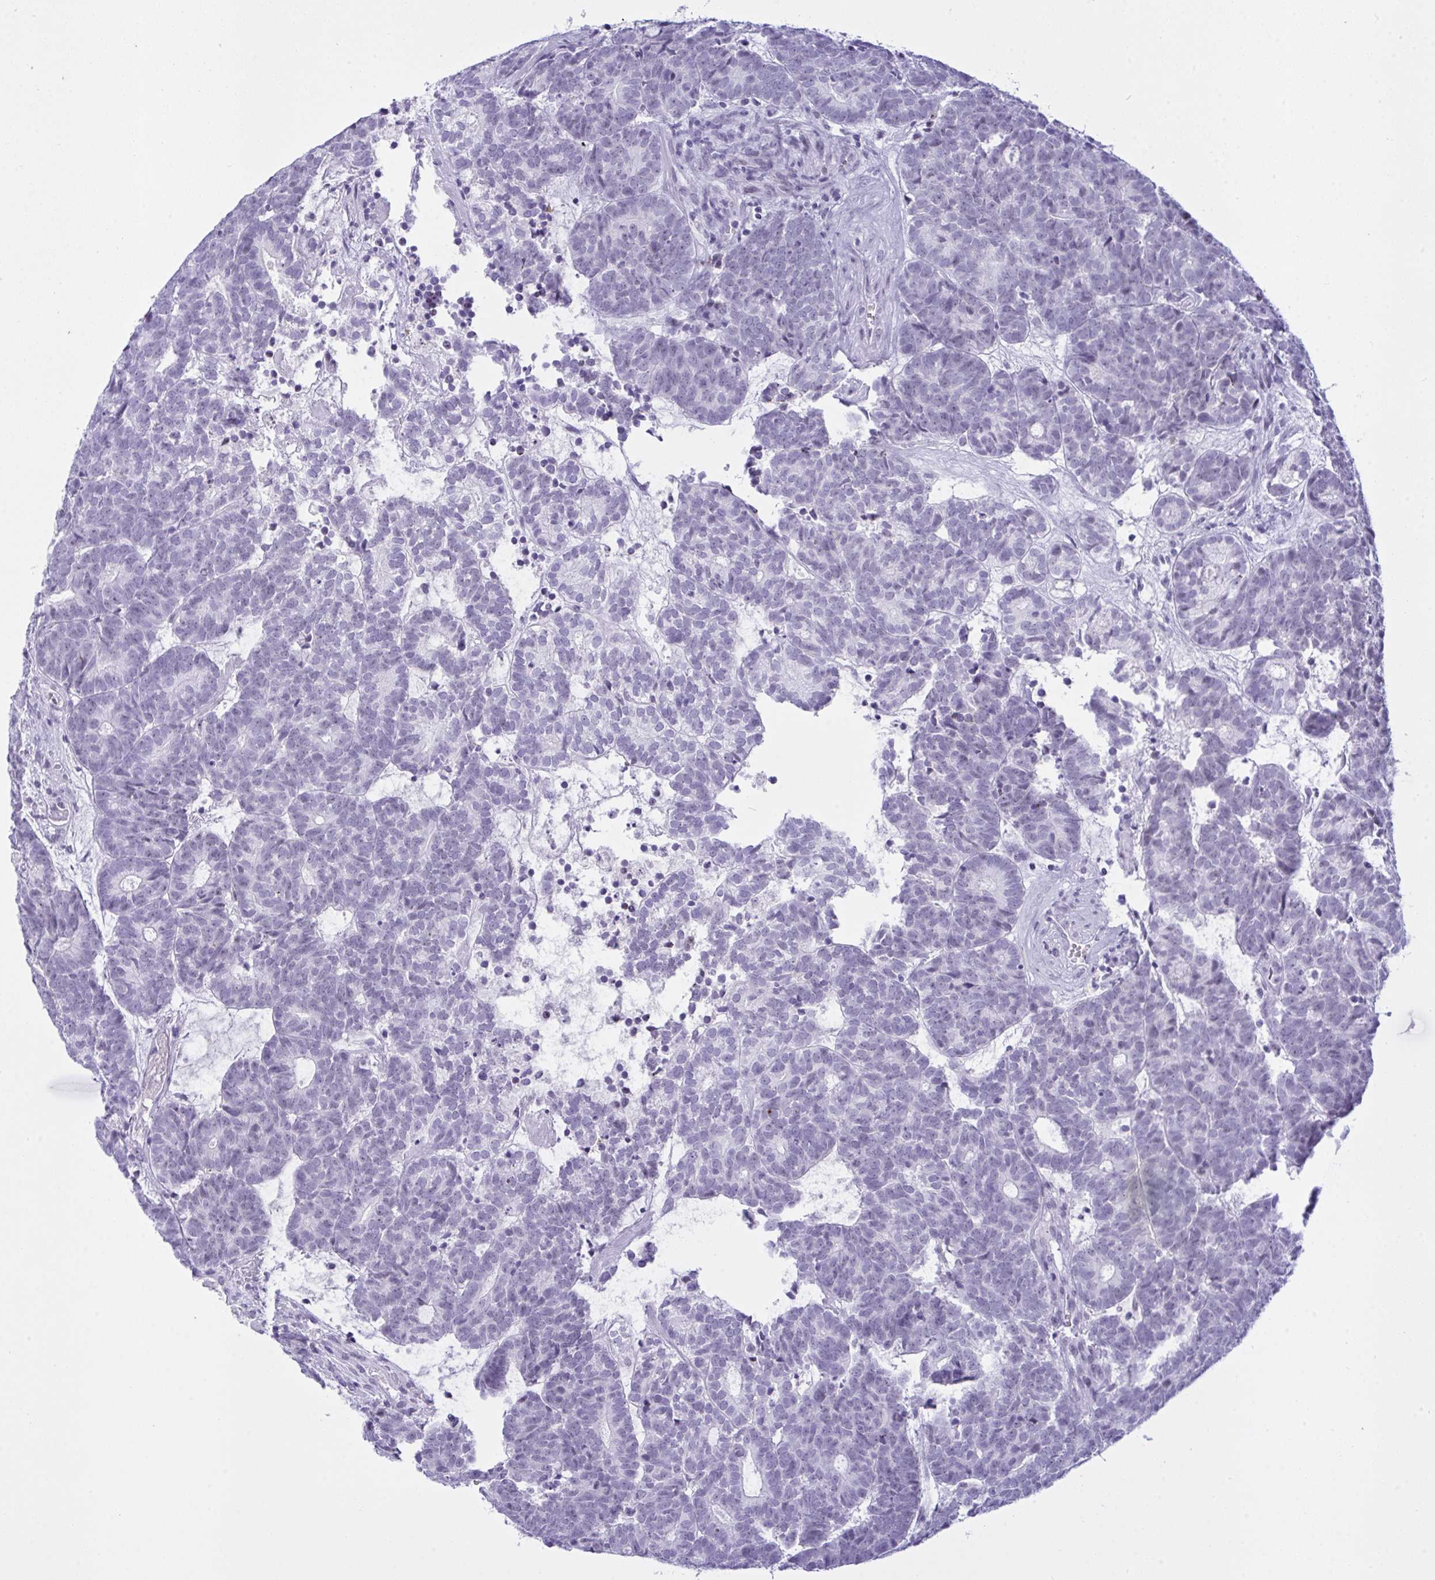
{"staining": {"intensity": "negative", "quantity": "none", "location": "none"}, "tissue": "head and neck cancer", "cell_type": "Tumor cells", "image_type": "cancer", "snomed": [{"axis": "morphology", "description": "Adenocarcinoma, NOS"}, {"axis": "topography", "description": "Head-Neck"}], "caption": "IHC image of neoplastic tissue: human head and neck cancer stained with DAB reveals no significant protein staining in tumor cells.", "gene": "ELN", "patient": {"sex": "female", "age": 81}}